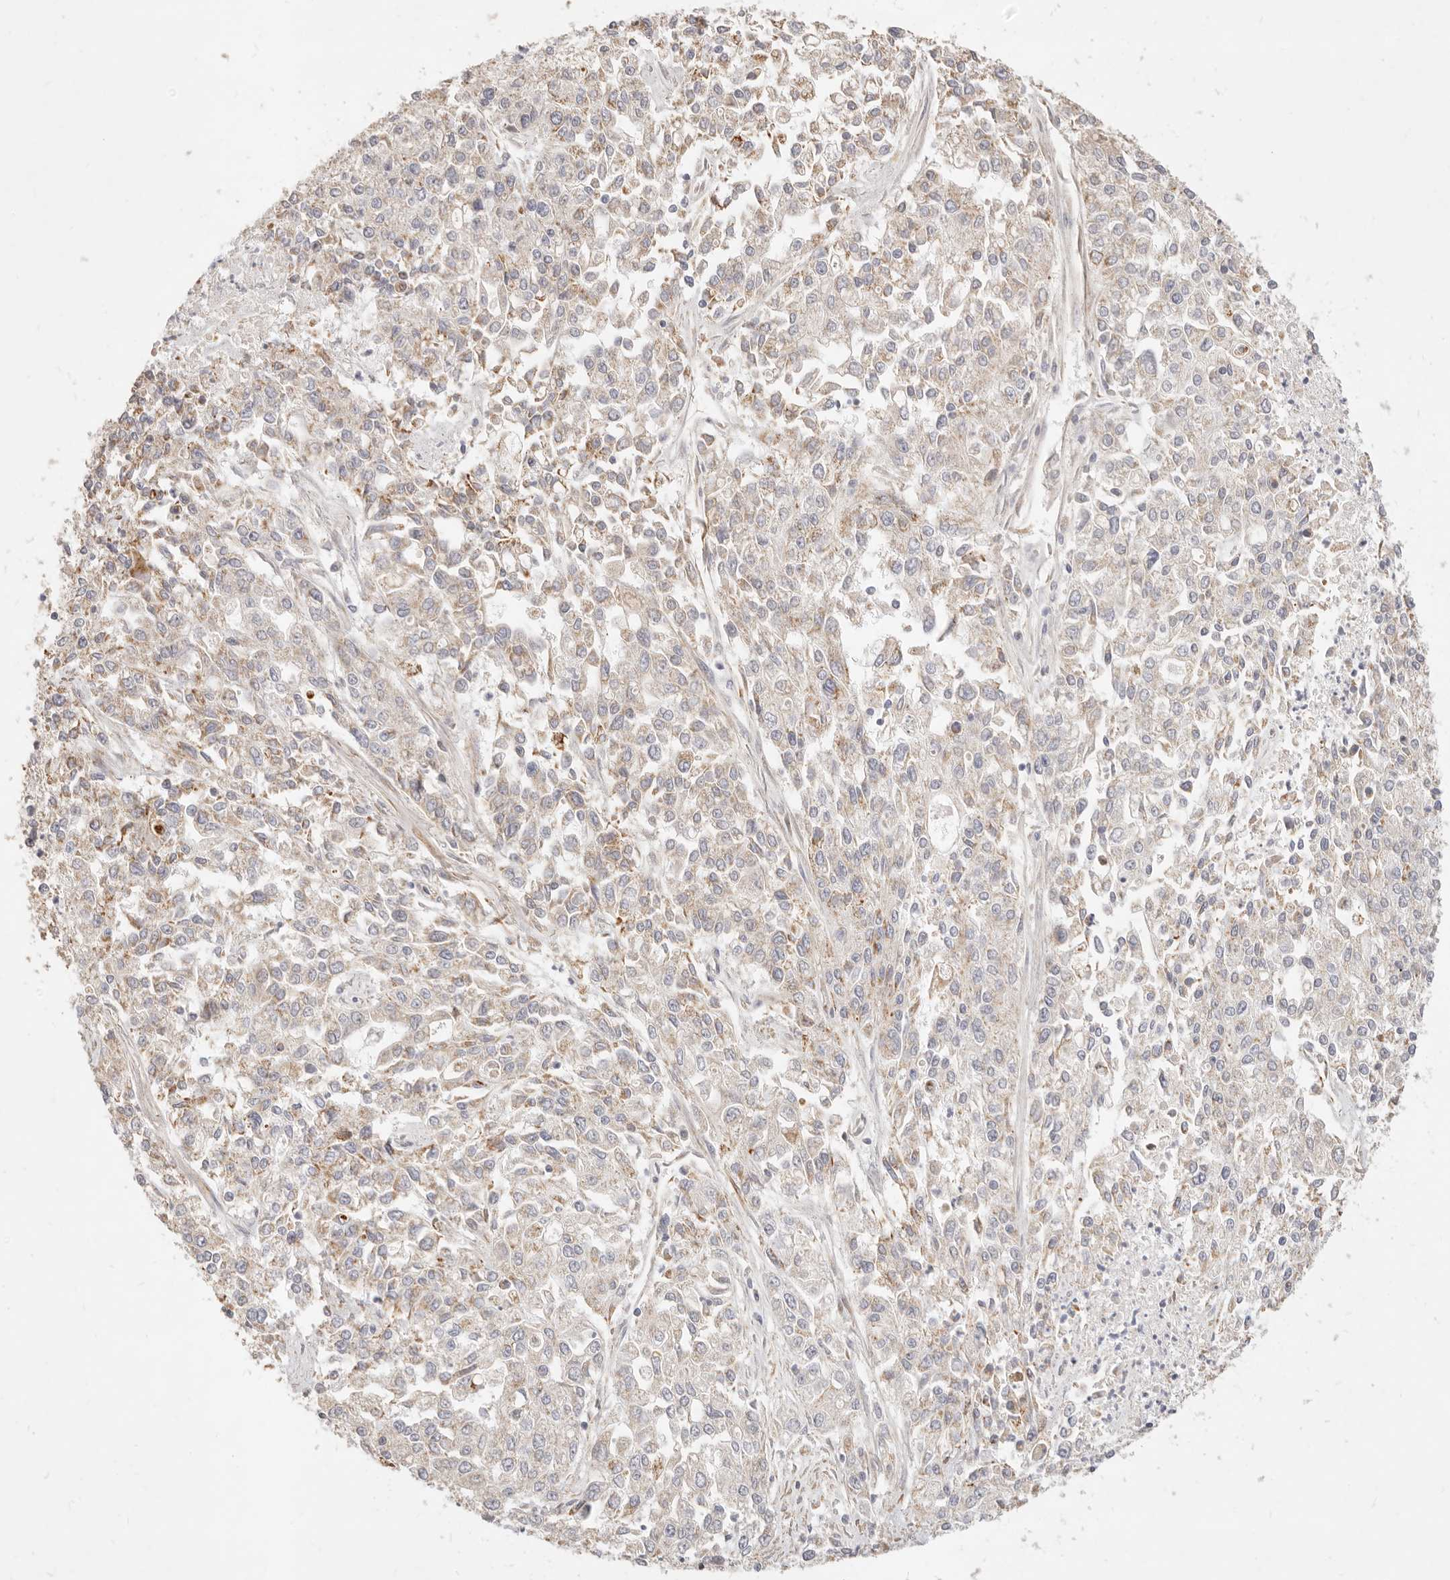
{"staining": {"intensity": "moderate", "quantity": "<25%", "location": "cytoplasmic/membranous"}, "tissue": "endometrial cancer", "cell_type": "Tumor cells", "image_type": "cancer", "snomed": [{"axis": "morphology", "description": "Adenocarcinoma, NOS"}, {"axis": "topography", "description": "Endometrium"}], "caption": "Brown immunohistochemical staining in adenocarcinoma (endometrial) displays moderate cytoplasmic/membranous staining in approximately <25% of tumor cells. The protein is shown in brown color, while the nuclei are stained blue.", "gene": "RUBCNL", "patient": {"sex": "female", "age": 49}}